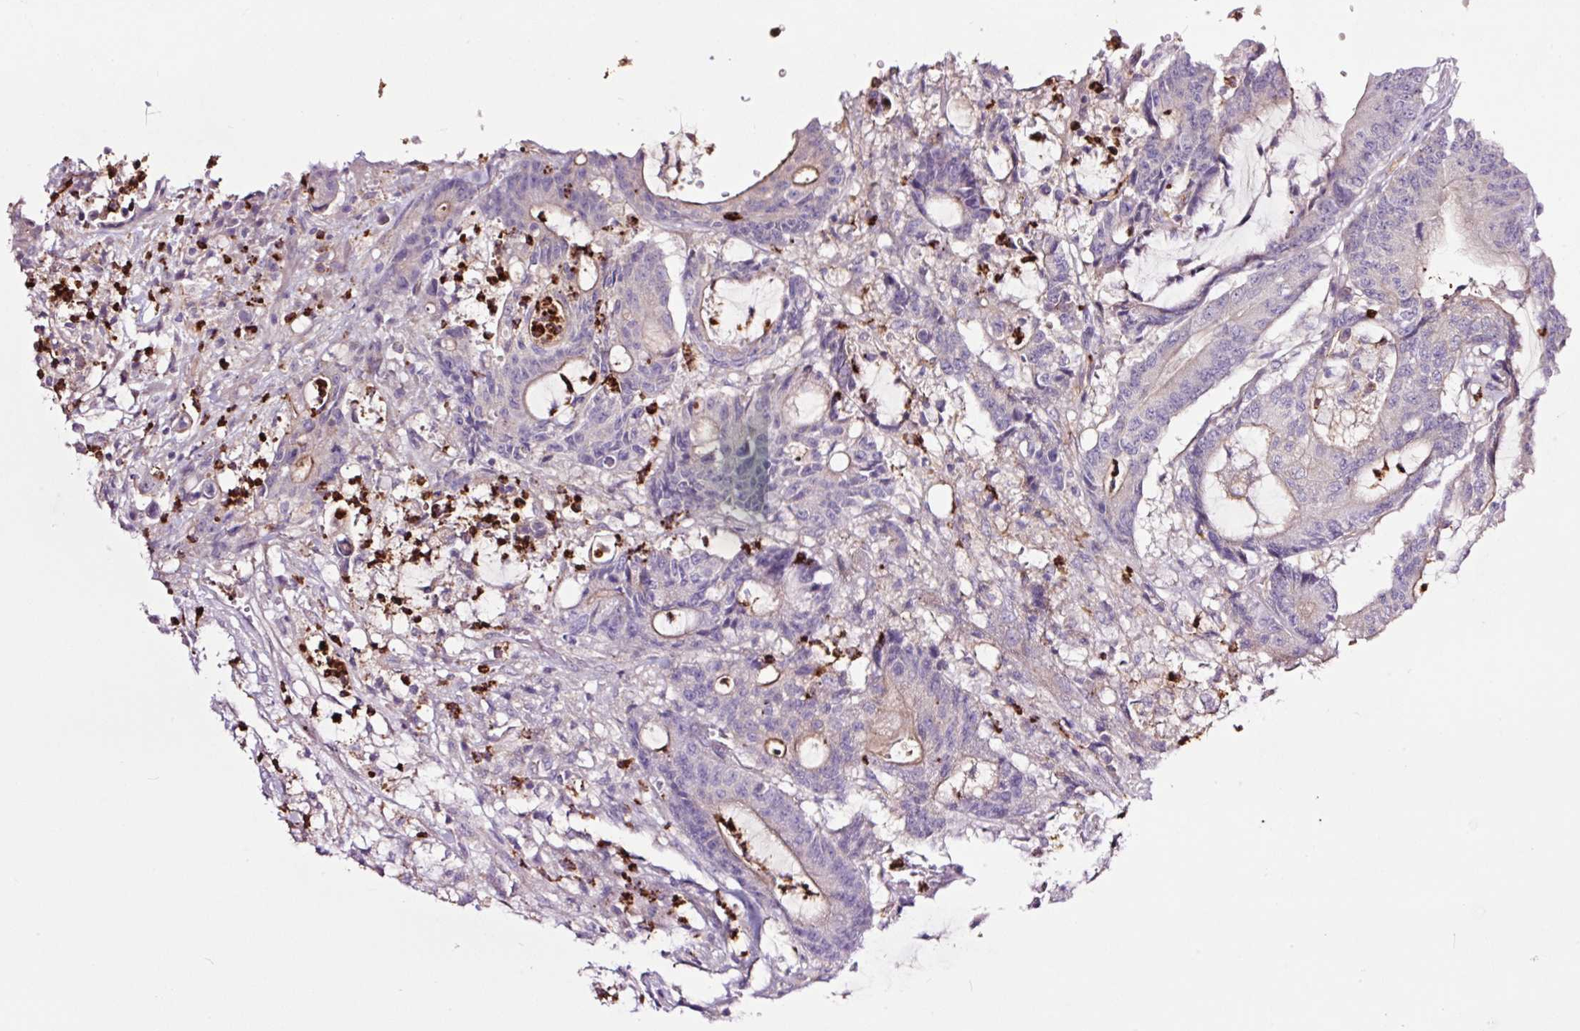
{"staining": {"intensity": "weak", "quantity": "<25%", "location": "cytoplasmic/membranous"}, "tissue": "colorectal cancer", "cell_type": "Tumor cells", "image_type": "cancer", "snomed": [{"axis": "morphology", "description": "Adenocarcinoma, NOS"}, {"axis": "topography", "description": "Colon"}], "caption": "Histopathology image shows no protein expression in tumor cells of colorectal adenocarcinoma tissue. (DAB IHC visualized using brightfield microscopy, high magnification).", "gene": "SH2D6", "patient": {"sex": "female", "age": 84}}